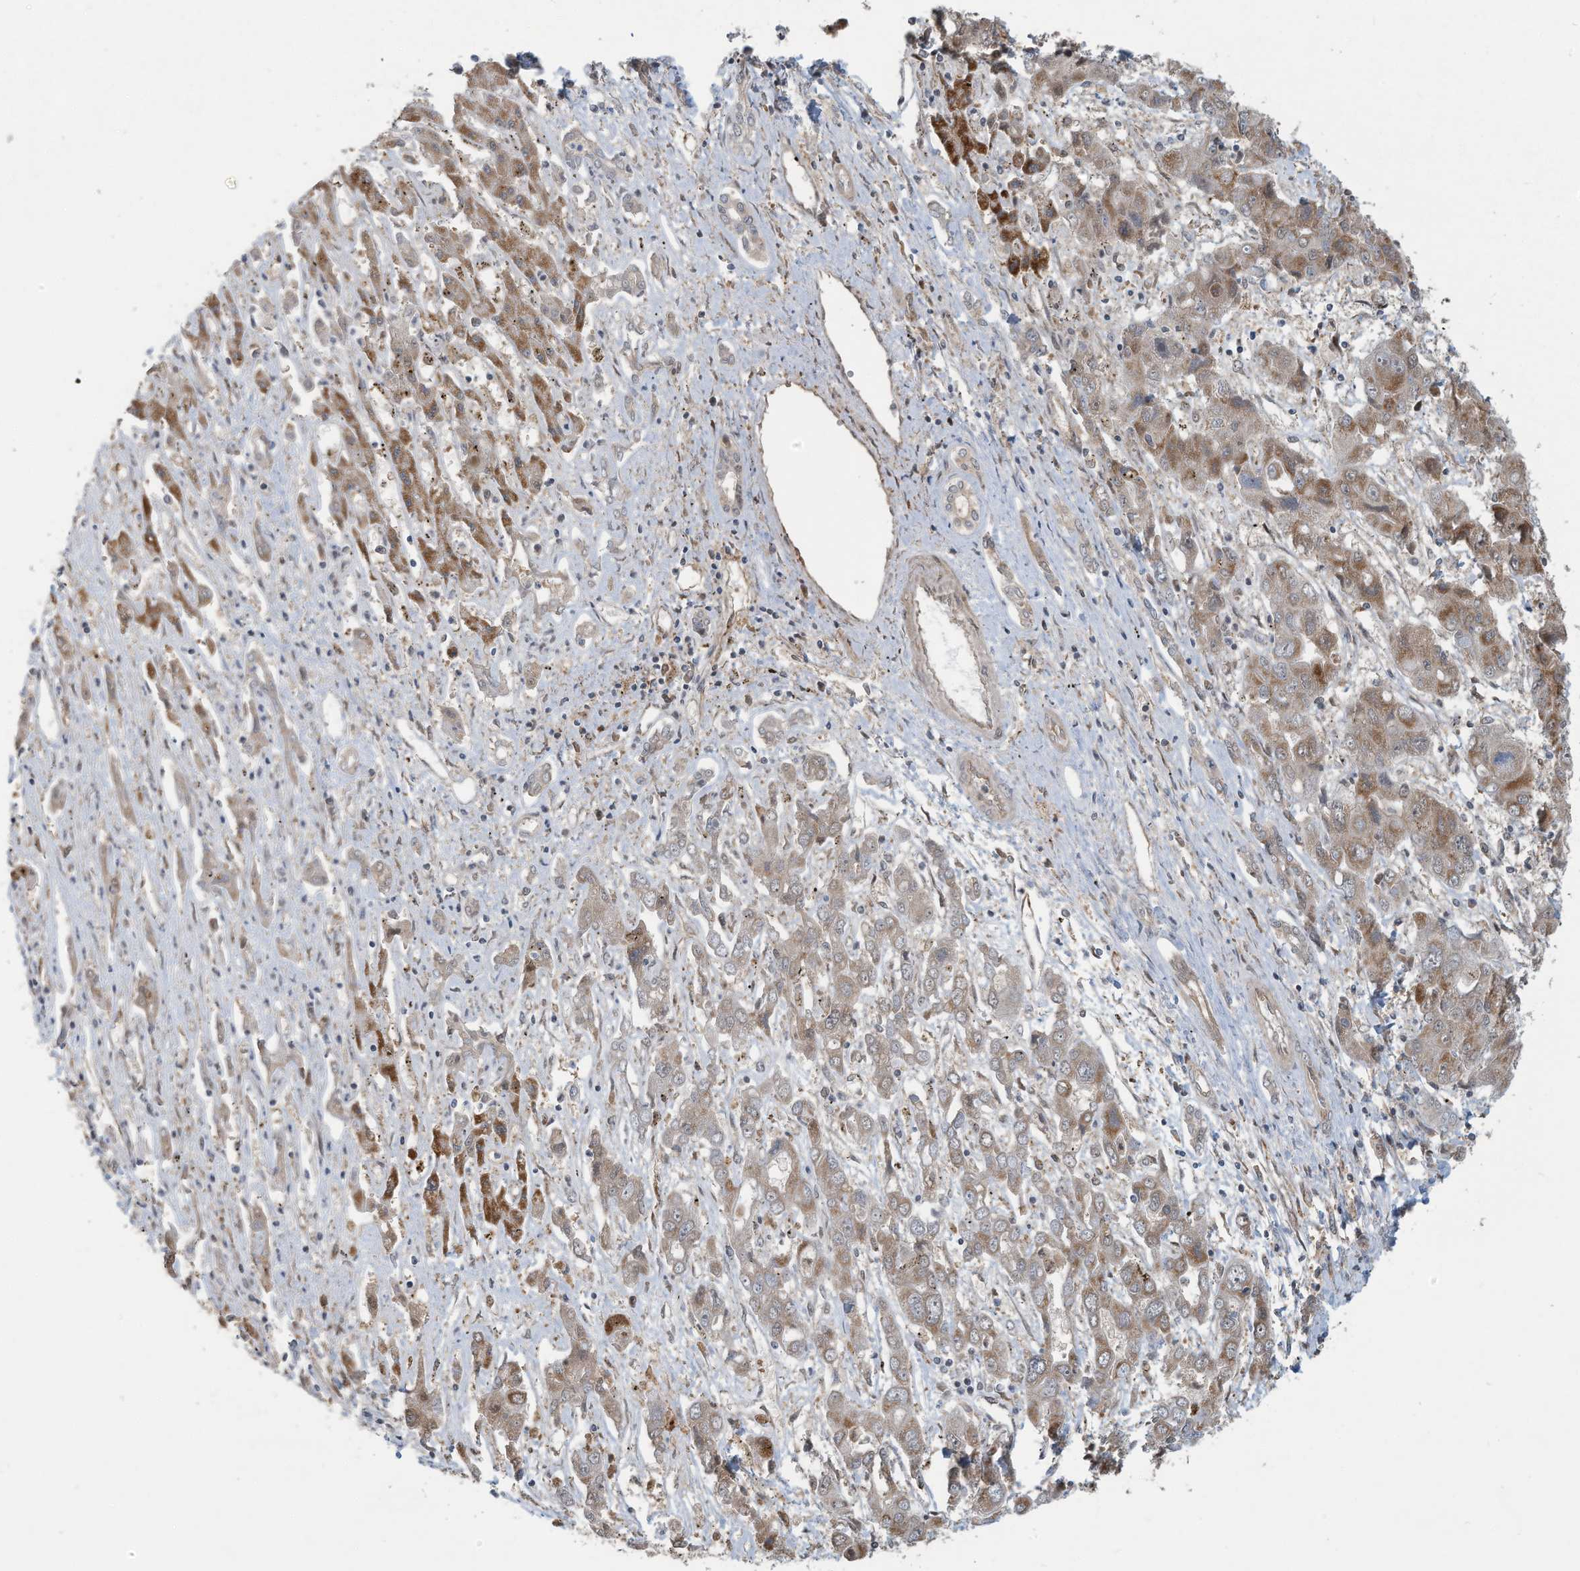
{"staining": {"intensity": "moderate", "quantity": ">75%", "location": "cytoplasmic/membranous"}, "tissue": "liver cancer", "cell_type": "Tumor cells", "image_type": "cancer", "snomed": [{"axis": "morphology", "description": "Cholangiocarcinoma"}, {"axis": "topography", "description": "Liver"}], "caption": "IHC of cholangiocarcinoma (liver) exhibits medium levels of moderate cytoplasmic/membranous staining in about >75% of tumor cells. (DAB (3,3'-diaminobenzidine) IHC, brown staining for protein, blue staining for nuclei).", "gene": "ERI2", "patient": {"sex": "male", "age": 67}}